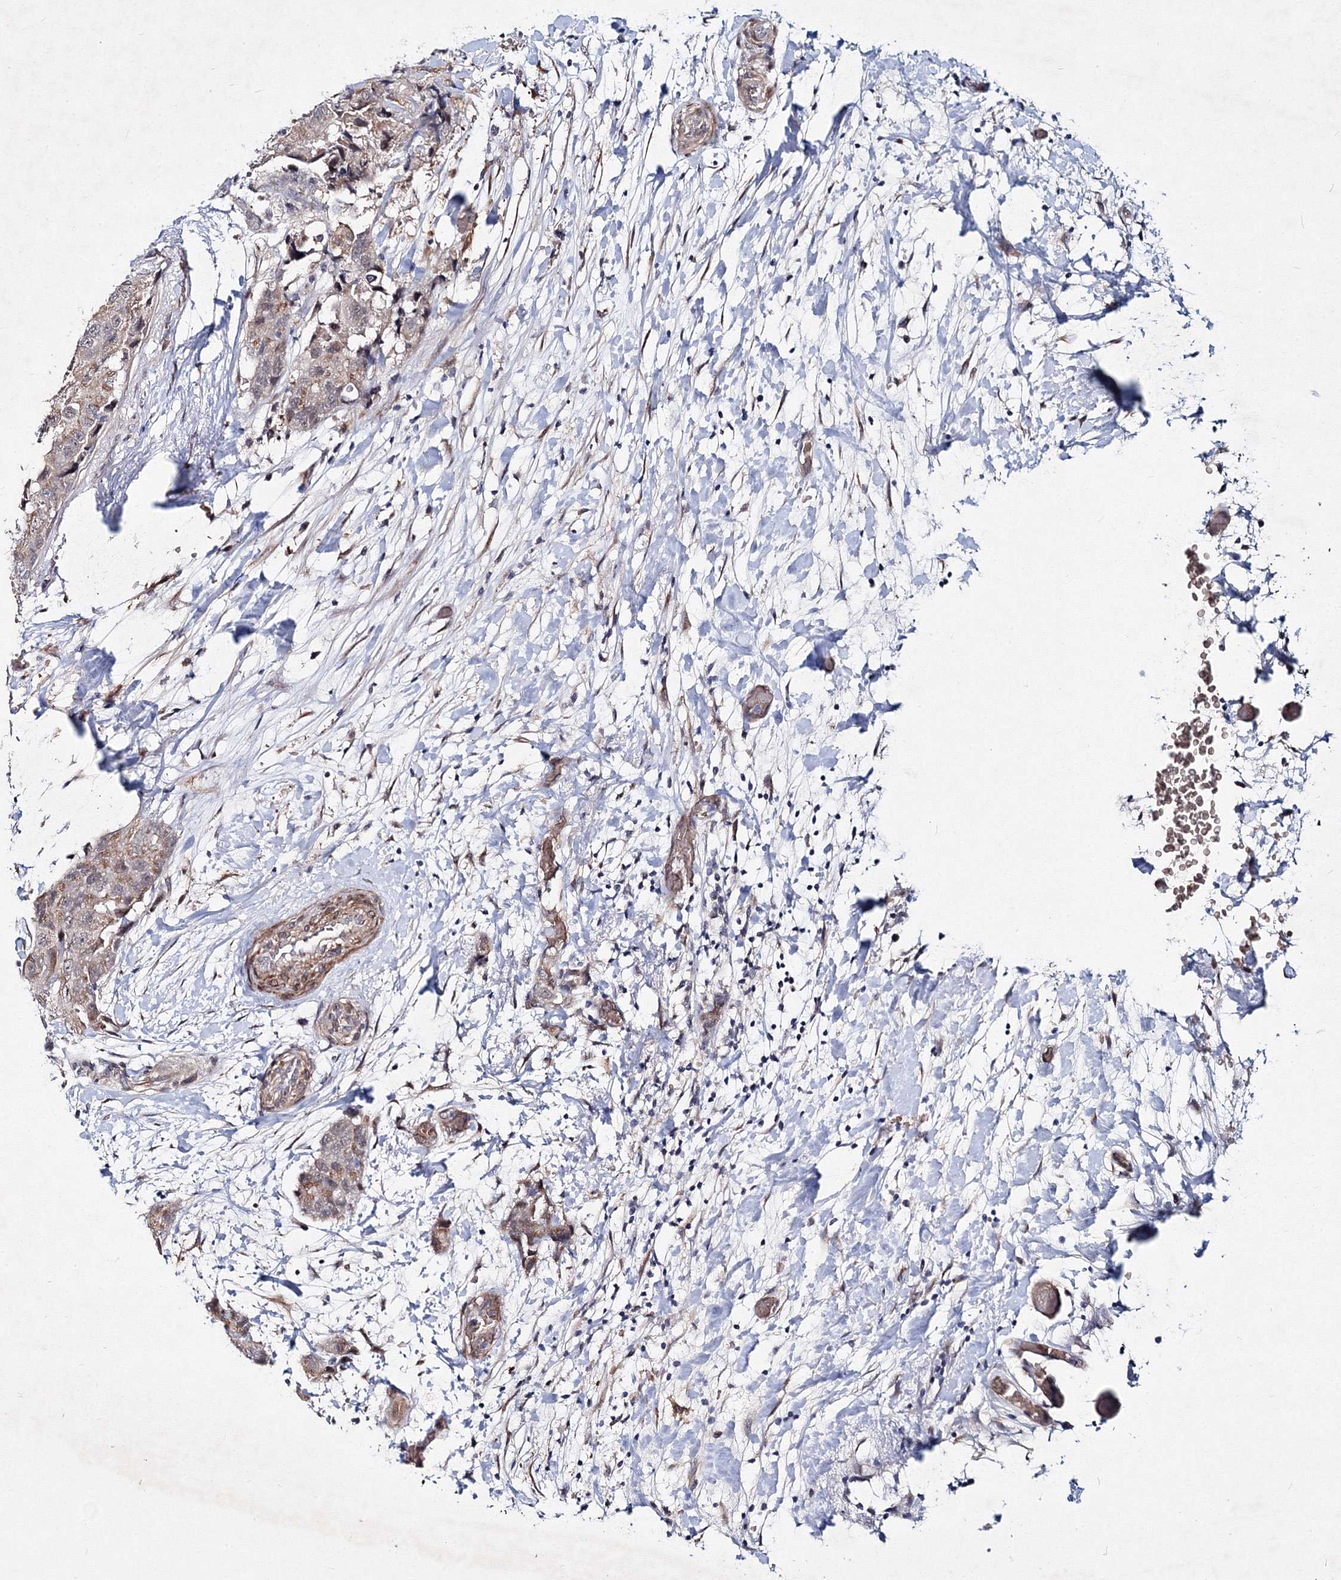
{"staining": {"intensity": "weak", "quantity": "25%-75%", "location": "cytoplasmic/membranous"}, "tissue": "breast cancer", "cell_type": "Tumor cells", "image_type": "cancer", "snomed": [{"axis": "morphology", "description": "Duct carcinoma"}, {"axis": "topography", "description": "Breast"}], "caption": "DAB immunohistochemical staining of intraductal carcinoma (breast) exhibits weak cytoplasmic/membranous protein expression in approximately 25%-75% of tumor cells. Using DAB (3,3'-diaminobenzidine) (brown) and hematoxylin (blue) stains, captured at high magnification using brightfield microscopy.", "gene": "C11orf52", "patient": {"sex": "female", "age": 62}}